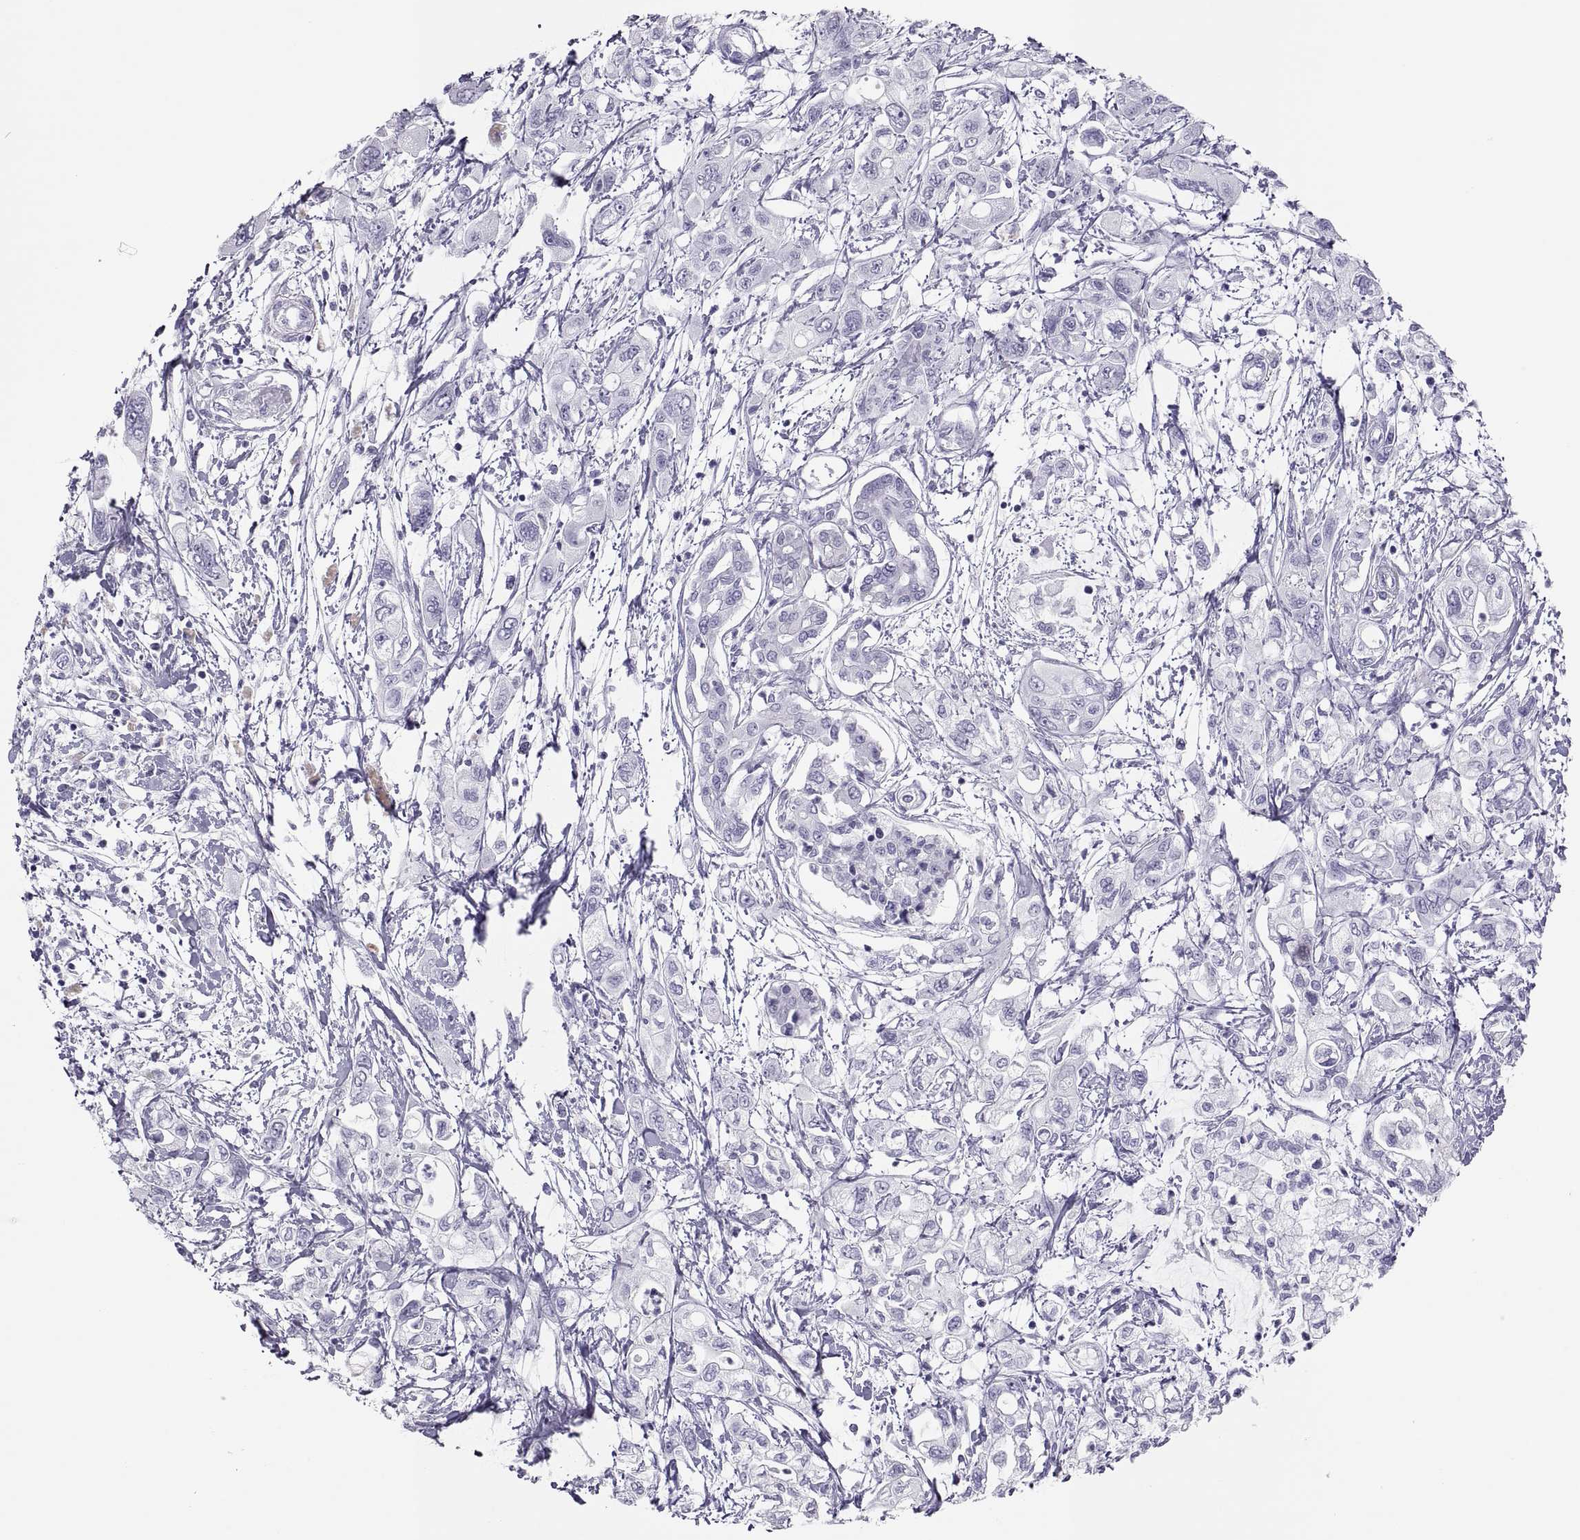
{"staining": {"intensity": "negative", "quantity": "none", "location": "none"}, "tissue": "pancreatic cancer", "cell_type": "Tumor cells", "image_type": "cancer", "snomed": [{"axis": "morphology", "description": "Adenocarcinoma, NOS"}, {"axis": "topography", "description": "Pancreas"}], "caption": "High power microscopy histopathology image of an IHC micrograph of pancreatic cancer (adenocarcinoma), revealing no significant staining in tumor cells. The staining was performed using DAB (3,3'-diaminobenzidine) to visualize the protein expression in brown, while the nuclei were stained in blue with hematoxylin (Magnification: 20x).", "gene": "SEMG1", "patient": {"sex": "male", "age": 54}}